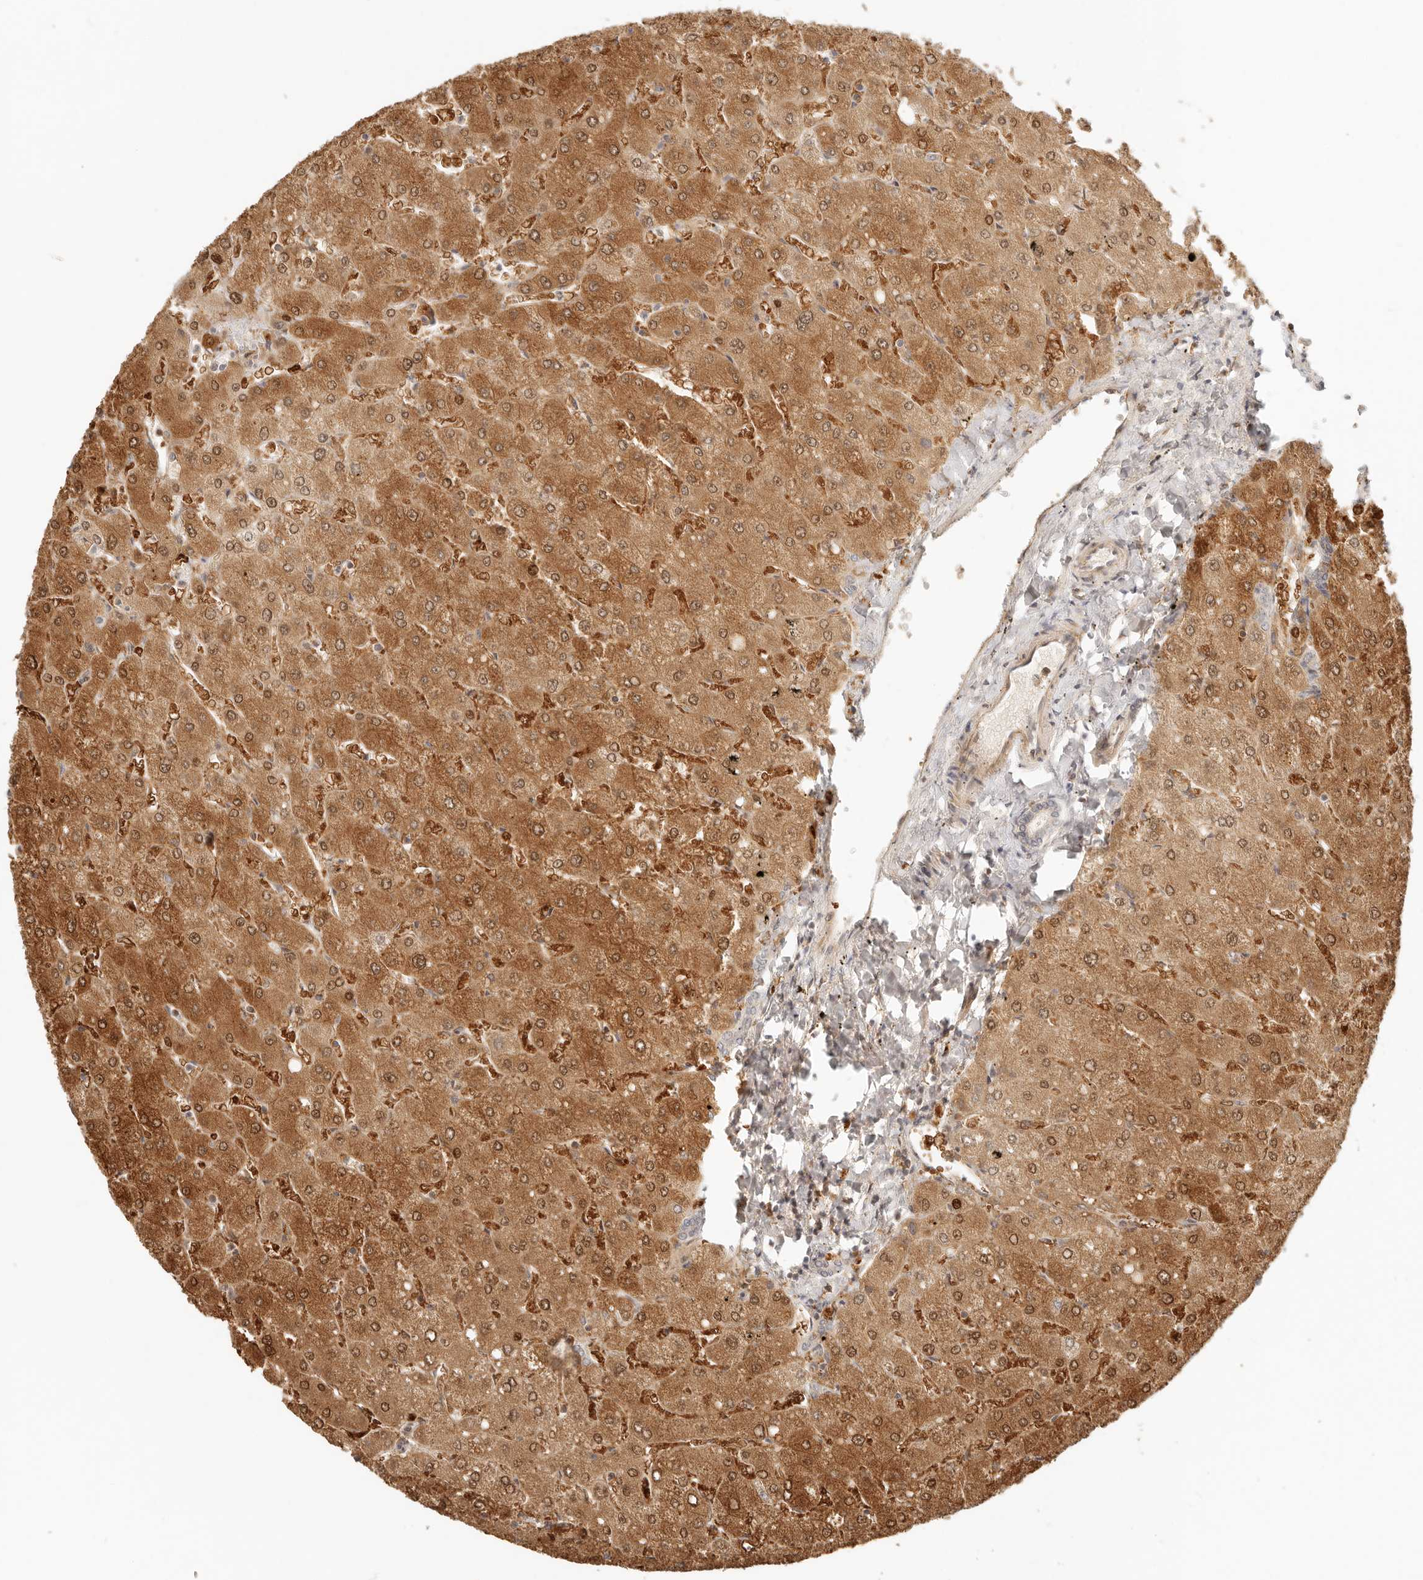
{"staining": {"intensity": "moderate", "quantity": "25%-75%", "location": "cytoplasmic/membranous,nuclear"}, "tissue": "liver", "cell_type": "Cholangiocytes", "image_type": "normal", "snomed": [{"axis": "morphology", "description": "Normal tissue, NOS"}, {"axis": "topography", "description": "Liver"}], "caption": "Liver was stained to show a protein in brown. There is medium levels of moderate cytoplasmic/membranous,nuclear expression in approximately 25%-75% of cholangiocytes. (DAB (3,3'-diaminobenzidine) = brown stain, brightfield microscopy at high magnification).", "gene": "INTS11", "patient": {"sex": "male", "age": 55}}